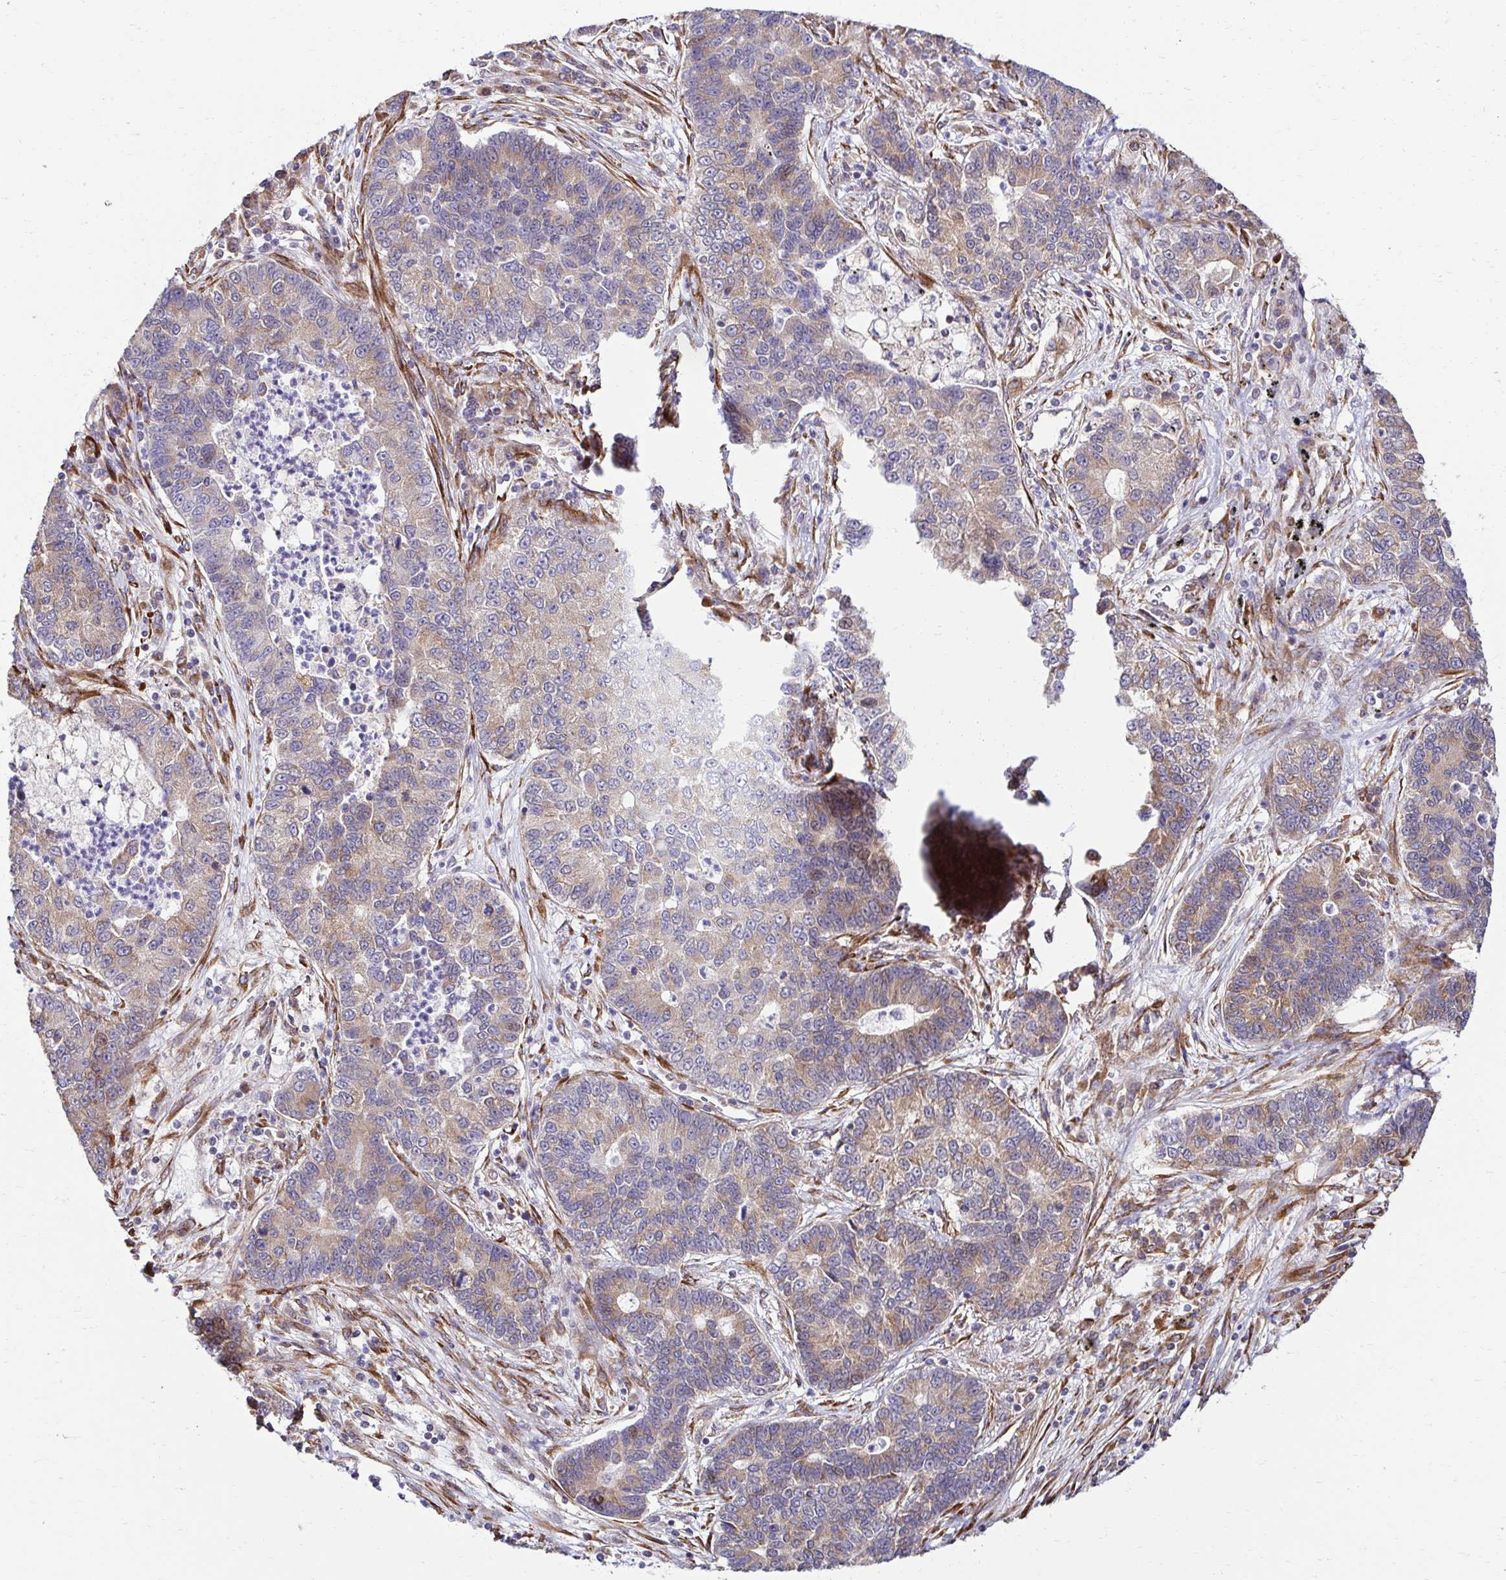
{"staining": {"intensity": "weak", "quantity": "25%-75%", "location": "cytoplasmic/membranous"}, "tissue": "lung cancer", "cell_type": "Tumor cells", "image_type": "cancer", "snomed": [{"axis": "morphology", "description": "Adenocarcinoma, NOS"}, {"axis": "topography", "description": "Lung"}], "caption": "A brown stain highlights weak cytoplasmic/membranous staining of a protein in lung adenocarcinoma tumor cells.", "gene": "HPS1", "patient": {"sex": "female", "age": 57}}